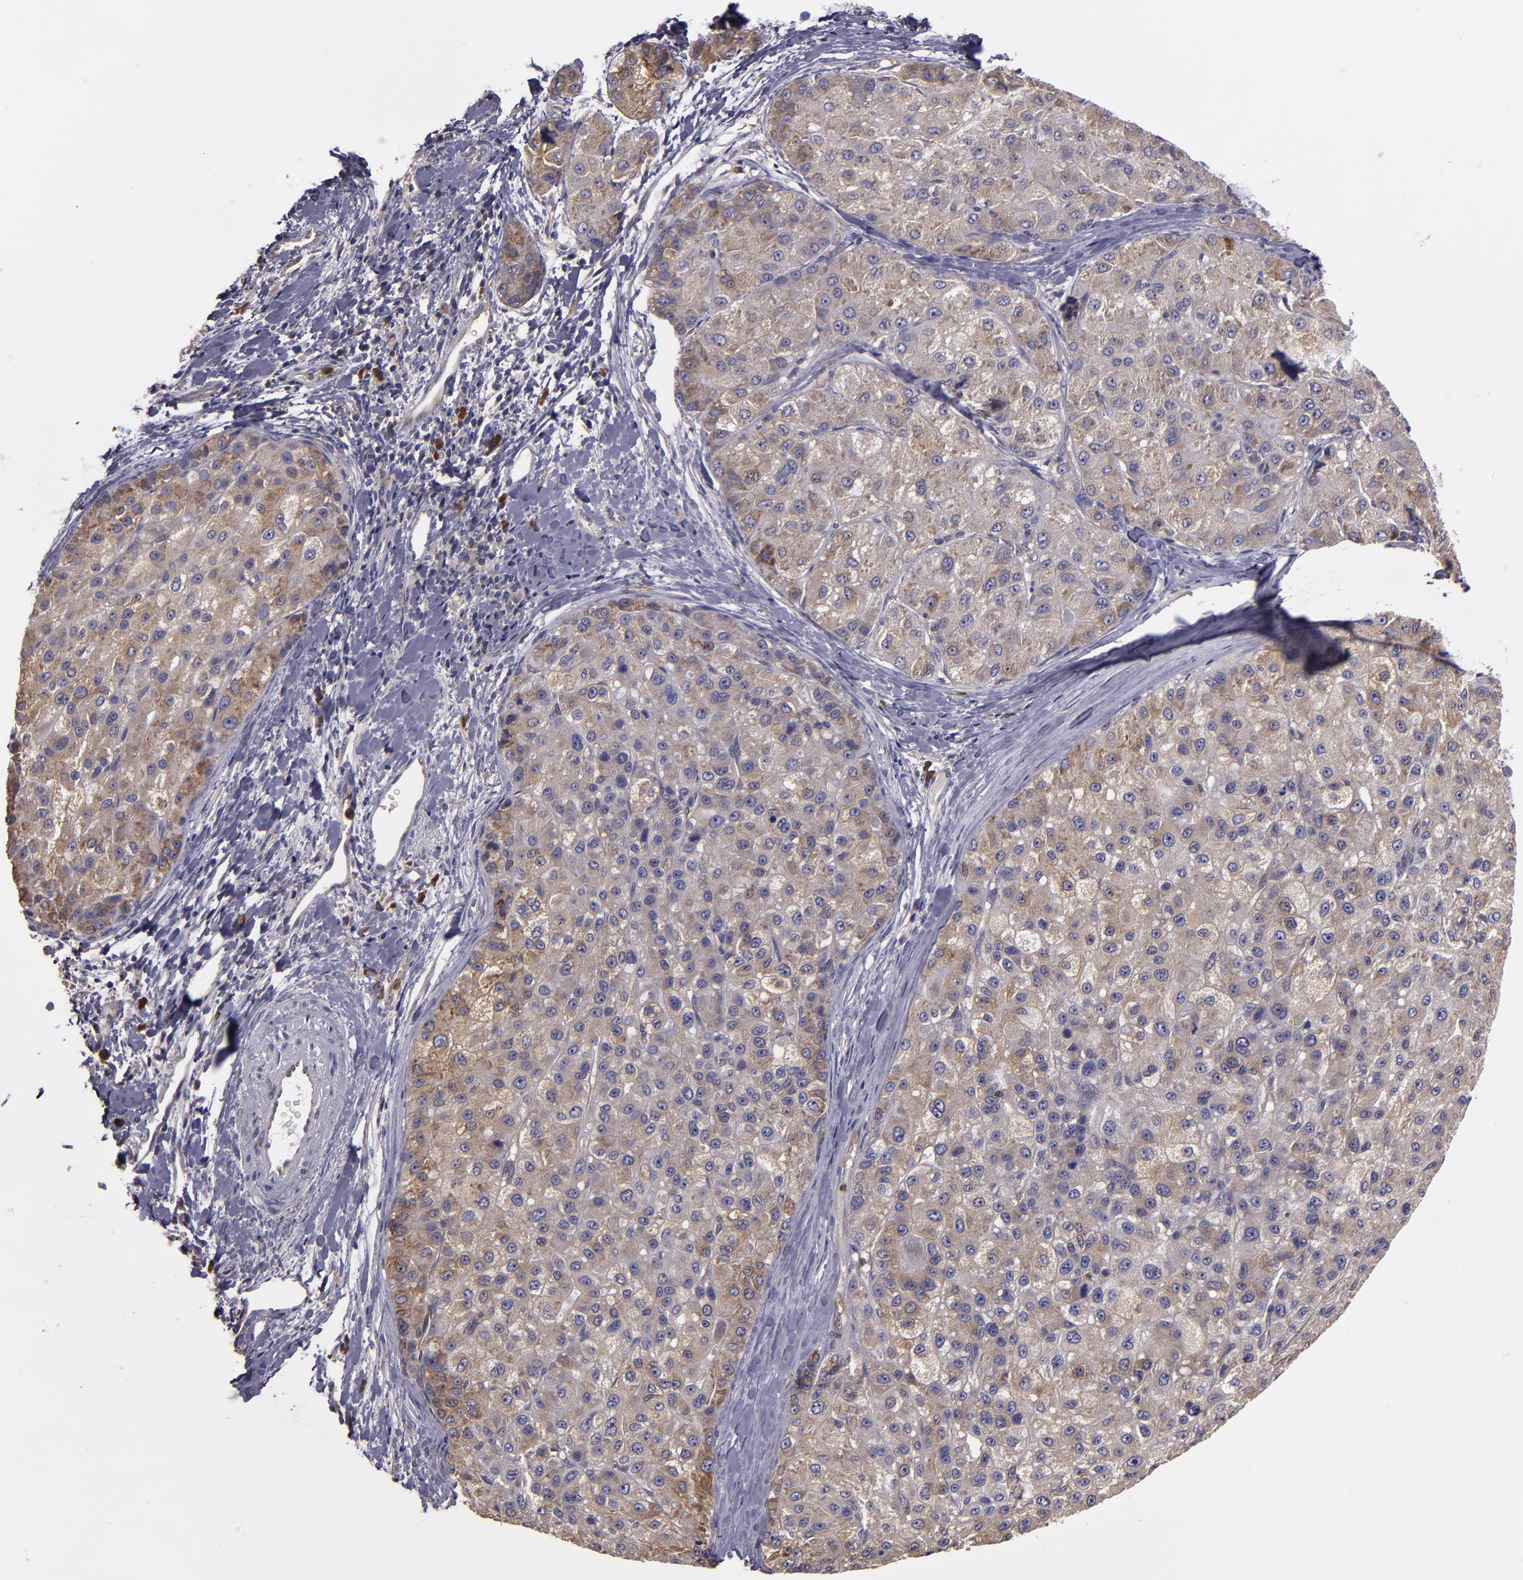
{"staining": {"intensity": "moderate", "quantity": "25%-75%", "location": "cytoplasmic/membranous"}, "tissue": "liver cancer", "cell_type": "Tumor cells", "image_type": "cancer", "snomed": [{"axis": "morphology", "description": "Carcinoma, Hepatocellular, NOS"}, {"axis": "topography", "description": "Liver"}], "caption": "There is medium levels of moderate cytoplasmic/membranous expression in tumor cells of liver cancer, as demonstrated by immunohistochemical staining (brown color).", "gene": "CARS1", "patient": {"sex": "male", "age": 80}}